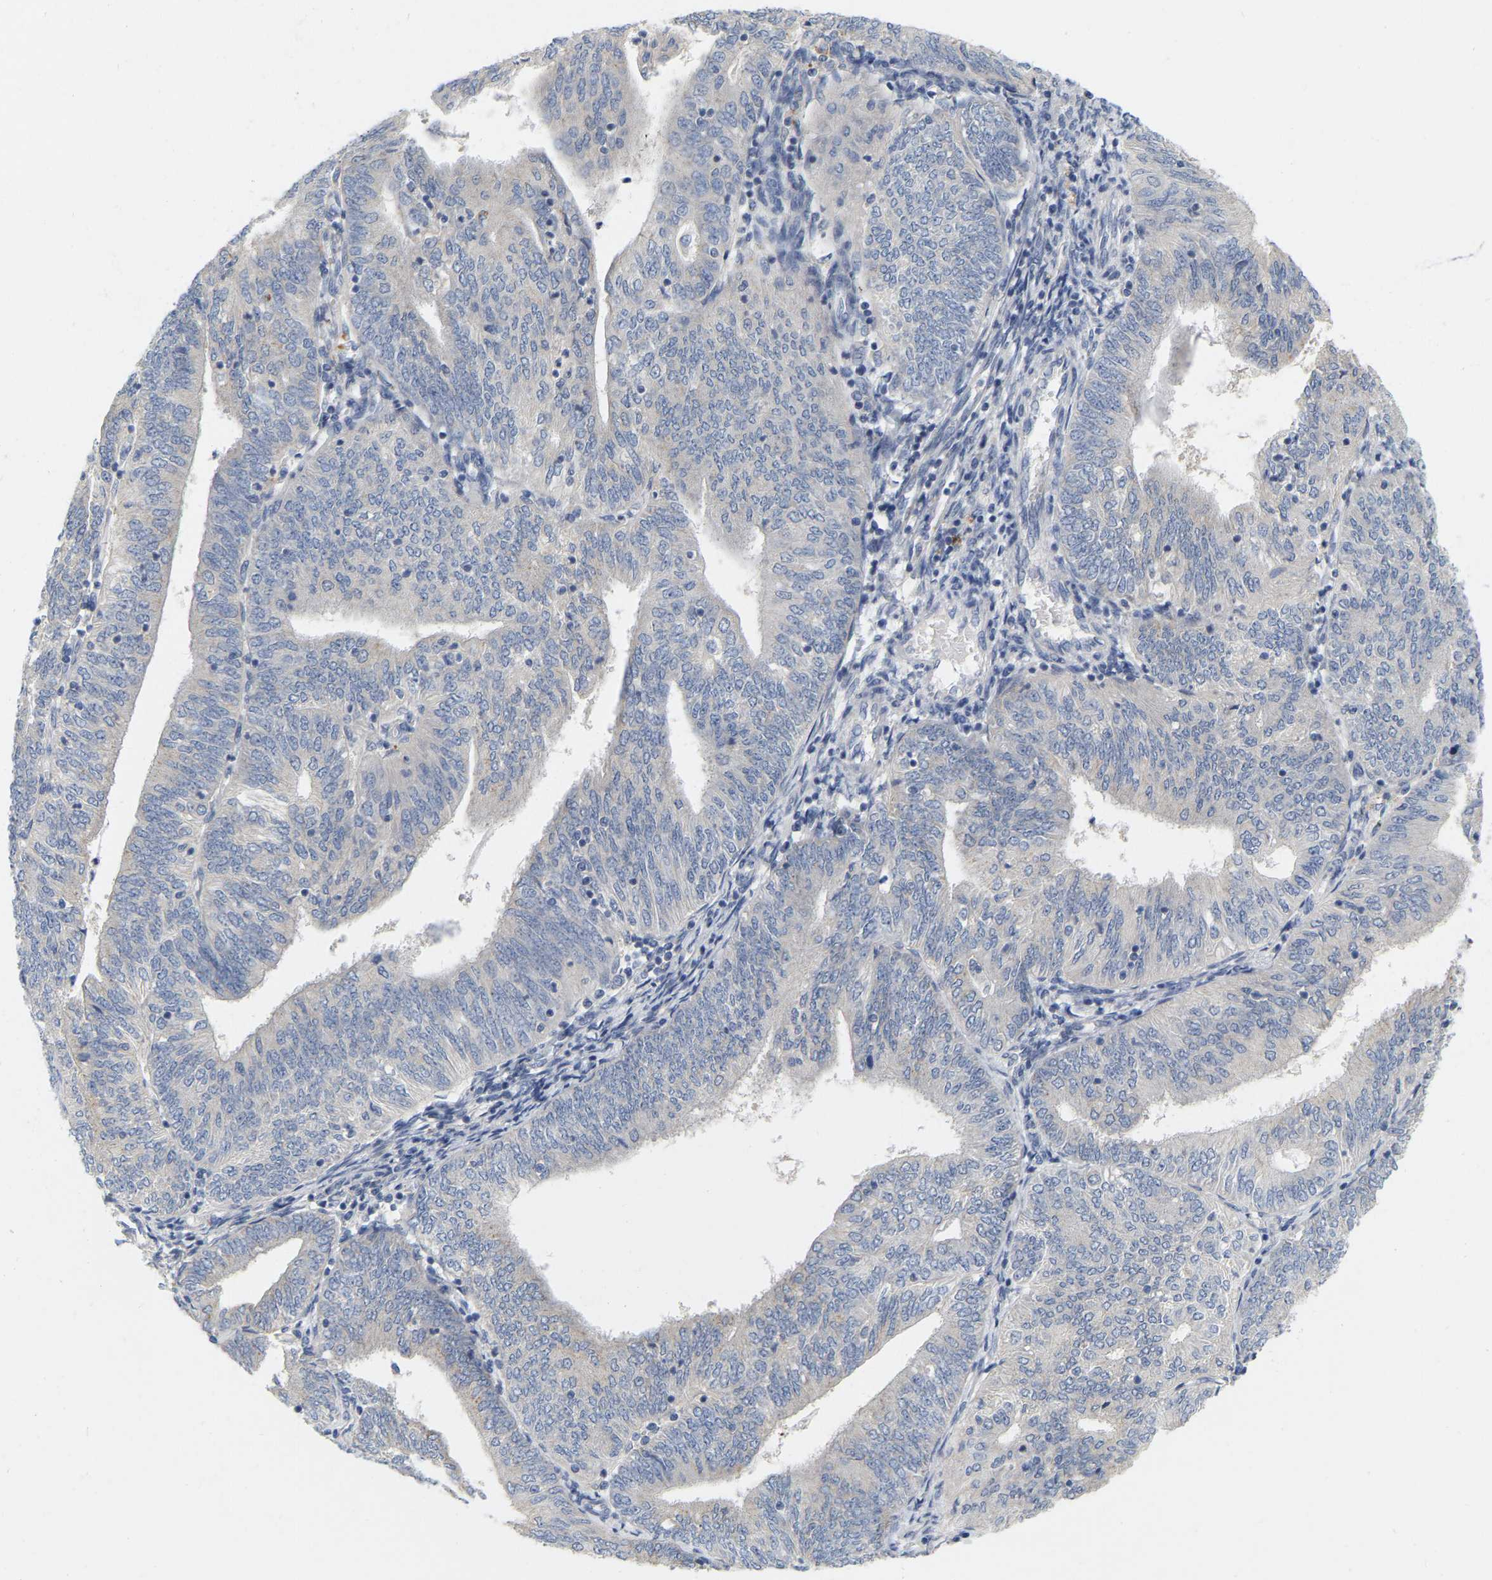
{"staining": {"intensity": "negative", "quantity": "none", "location": "none"}, "tissue": "endometrial cancer", "cell_type": "Tumor cells", "image_type": "cancer", "snomed": [{"axis": "morphology", "description": "Adenocarcinoma, NOS"}, {"axis": "topography", "description": "Endometrium"}], "caption": "DAB immunohistochemical staining of human endometrial adenocarcinoma exhibits no significant staining in tumor cells. (IHC, brightfield microscopy, high magnification).", "gene": "WIPI2", "patient": {"sex": "female", "age": 58}}